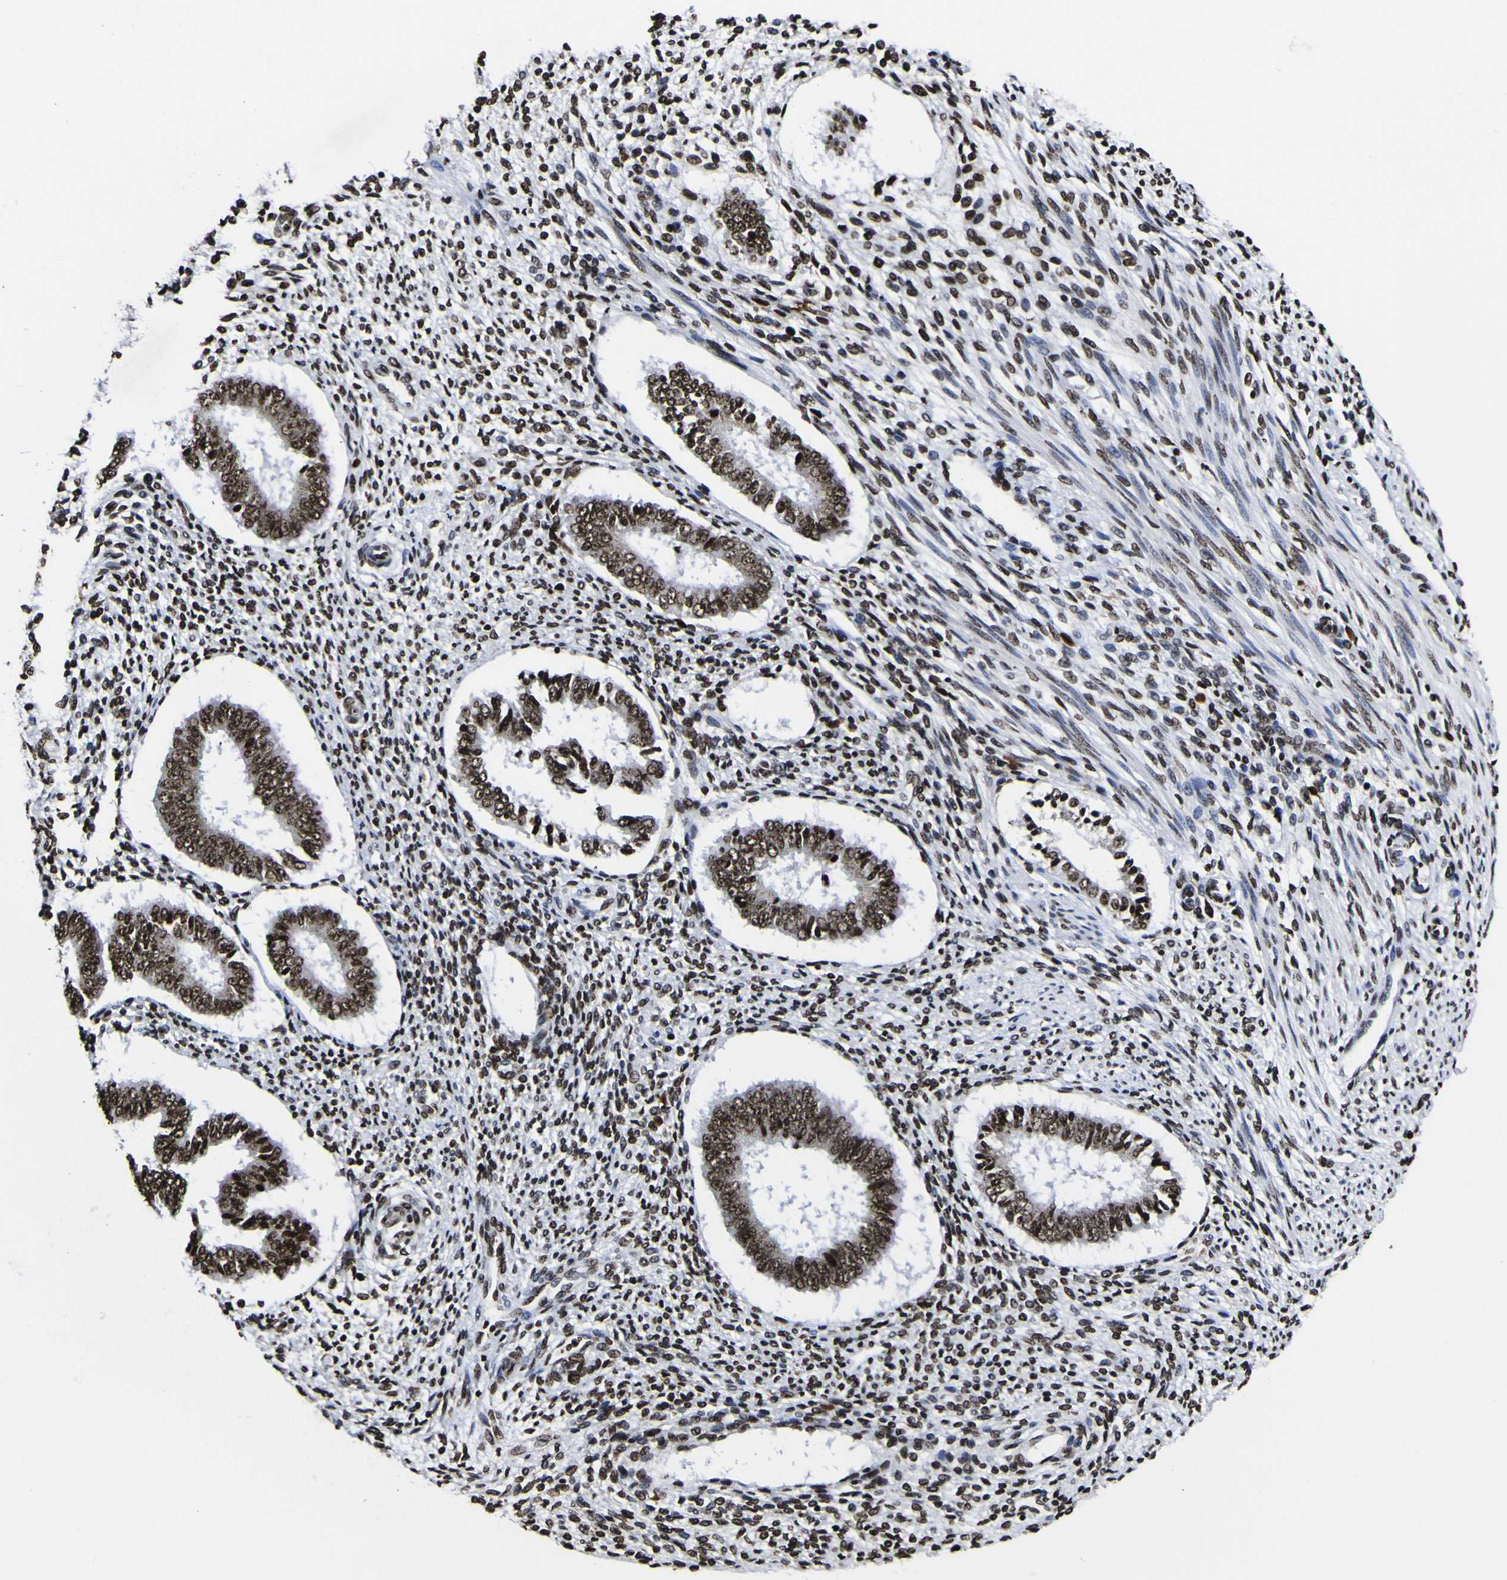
{"staining": {"intensity": "strong", "quantity": "25%-75%", "location": "nuclear"}, "tissue": "endometrium", "cell_type": "Cells in endometrial stroma", "image_type": "normal", "snomed": [{"axis": "morphology", "description": "Normal tissue, NOS"}, {"axis": "topography", "description": "Endometrium"}], "caption": "Immunohistochemical staining of benign endometrium displays strong nuclear protein positivity in approximately 25%-75% of cells in endometrial stroma. (Brightfield microscopy of DAB IHC at high magnification).", "gene": "PIAS1", "patient": {"sex": "female", "age": 35}}